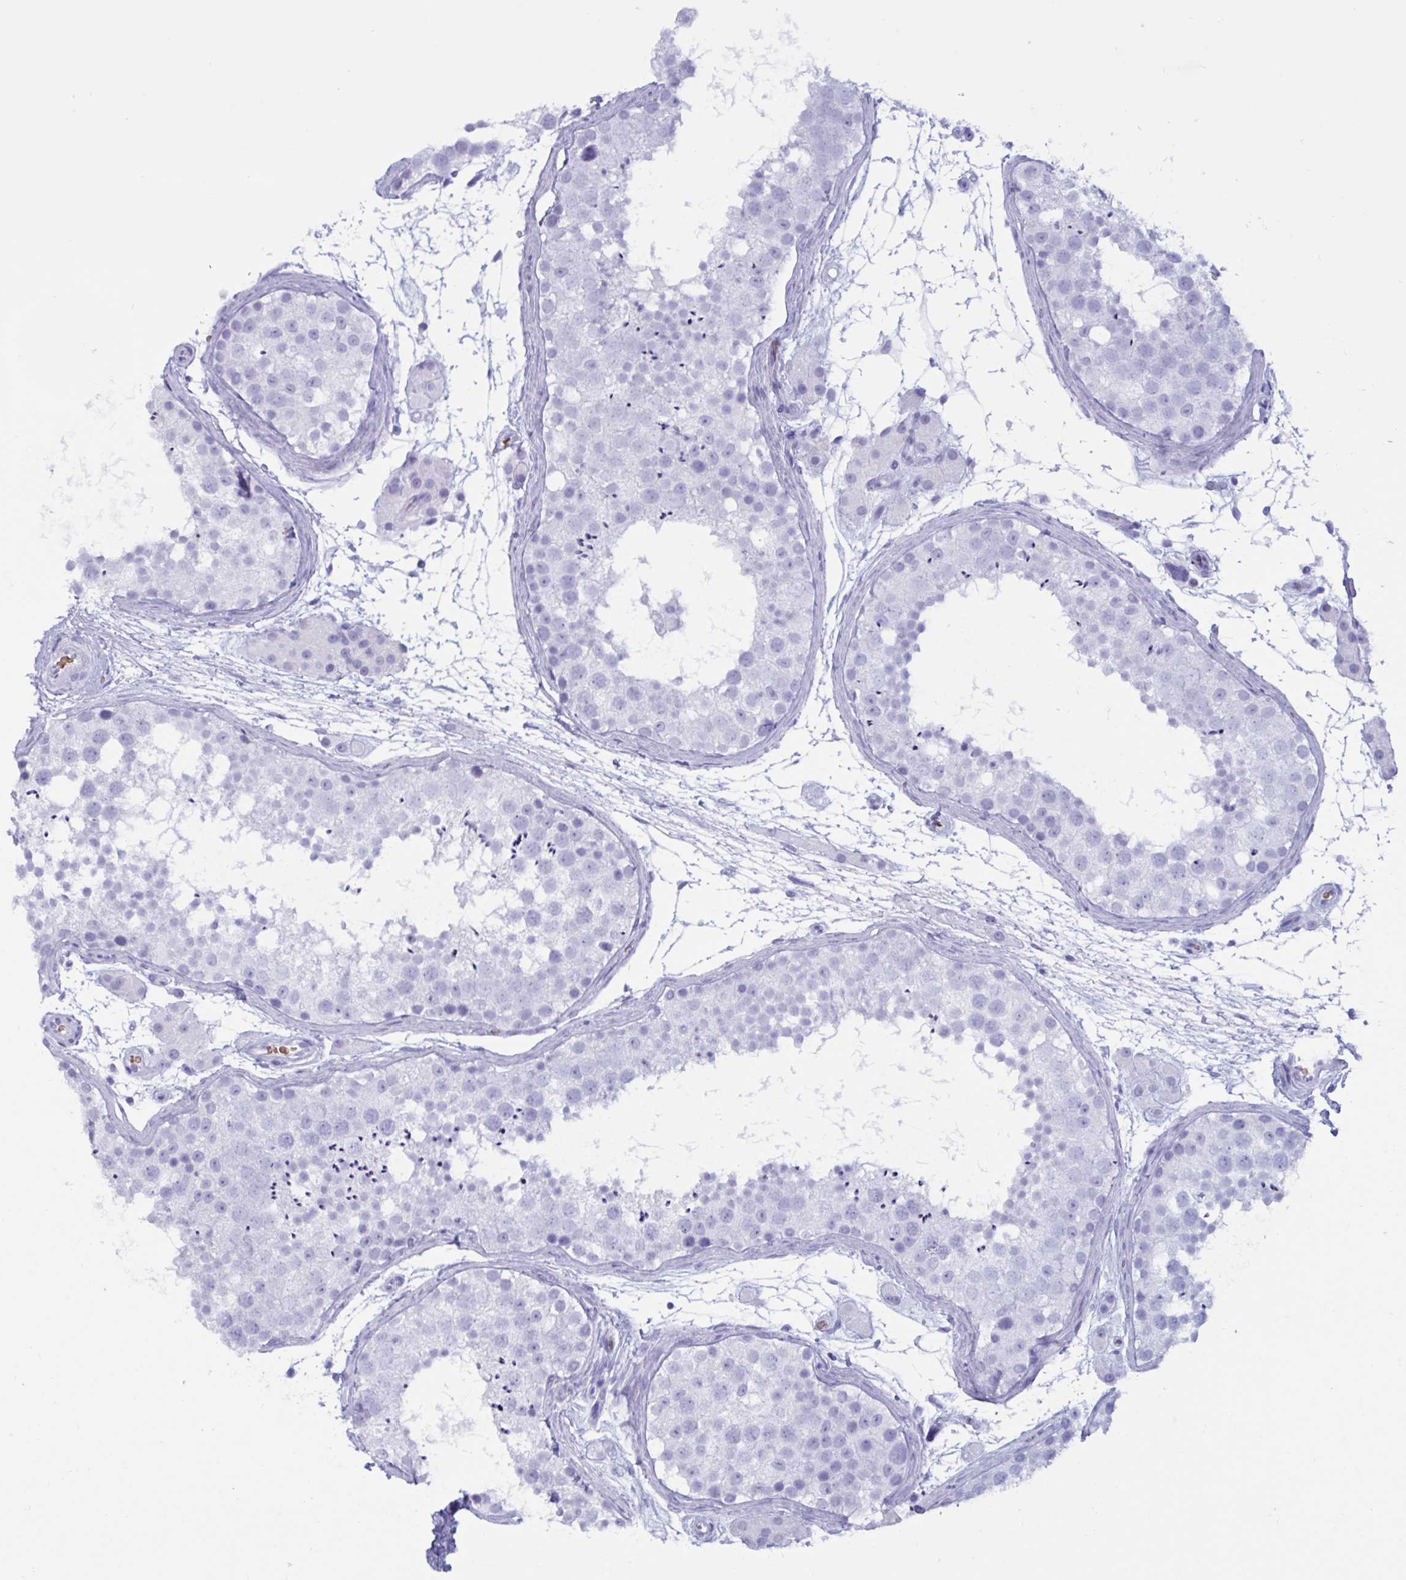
{"staining": {"intensity": "negative", "quantity": "none", "location": "none"}, "tissue": "testis", "cell_type": "Cells in seminiferous ducts", "image_type": "normal", "snomed": [{"axis": "morphology", "description": "Normal tissue, NOS"}, {"axis": "topography", "description": "Testis"}], "caption": "Immunohistochemistry (IHC) micrograph of unremarkable testis: testis stained with DAB (3,3'-diaminobenzidine) exhibits no significant protein positivity in cells in seminiferous ducts.", "gene": "SLC2A1", "patient": {"sex": "male", "age": 41}}